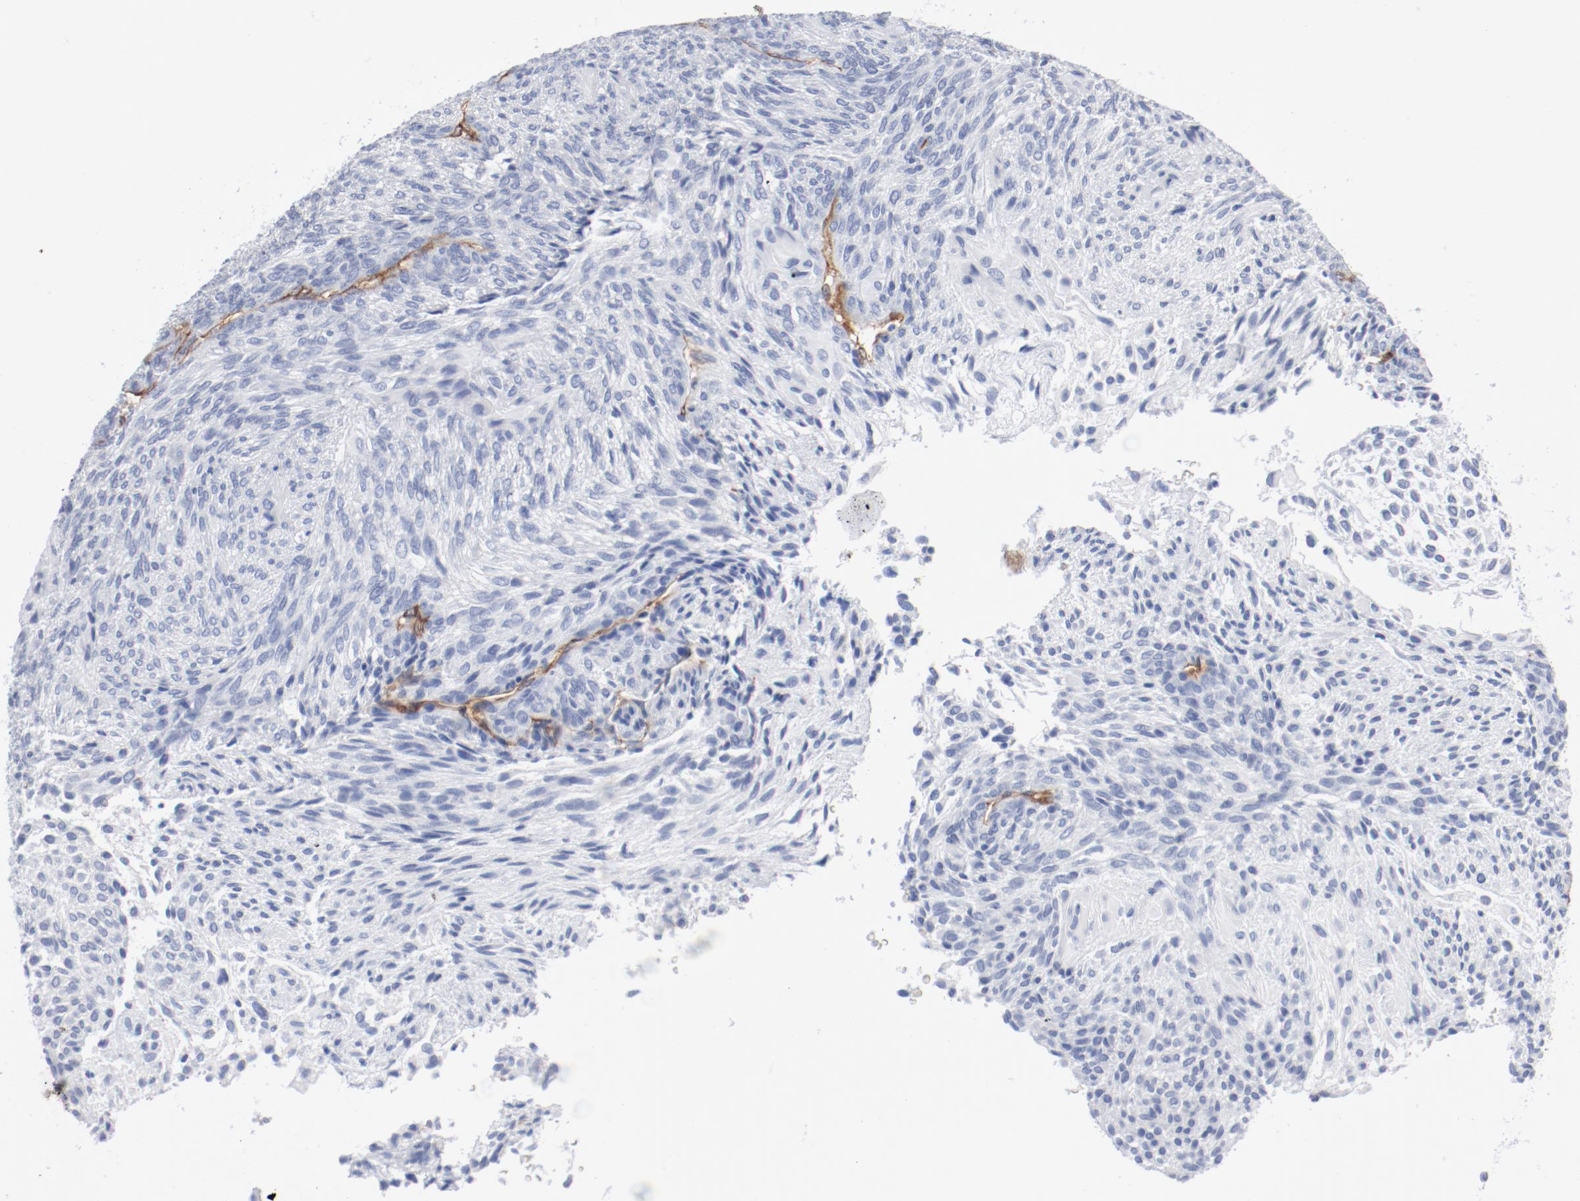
{"staining": {"intensity": "negative", "quantity": "none", "location": "none"}, "tissue": "glioma", "cell_type": "Tumor cells", "image_type": "cancer", "snomed": [{"axis": "morphology", "description": "Glioma, malignant, High grade"}, {"axis": "topography", "description": "Cerebral cortex"}], "caption": "Immunohistochemistry (IHC) histopathology image of neoplastic tissue: glioma stained with DAB shows no significant protein expression in tumor cells. The staining was performed using DAB (3,3'-diaminobenzidine) to visualize the protein expression in brown, while the nuclei were stained in blue with hematoxylin (Magnification: 20x).", "gene": "SHANK3", "patient": {"sex": "female", "age": 55}}